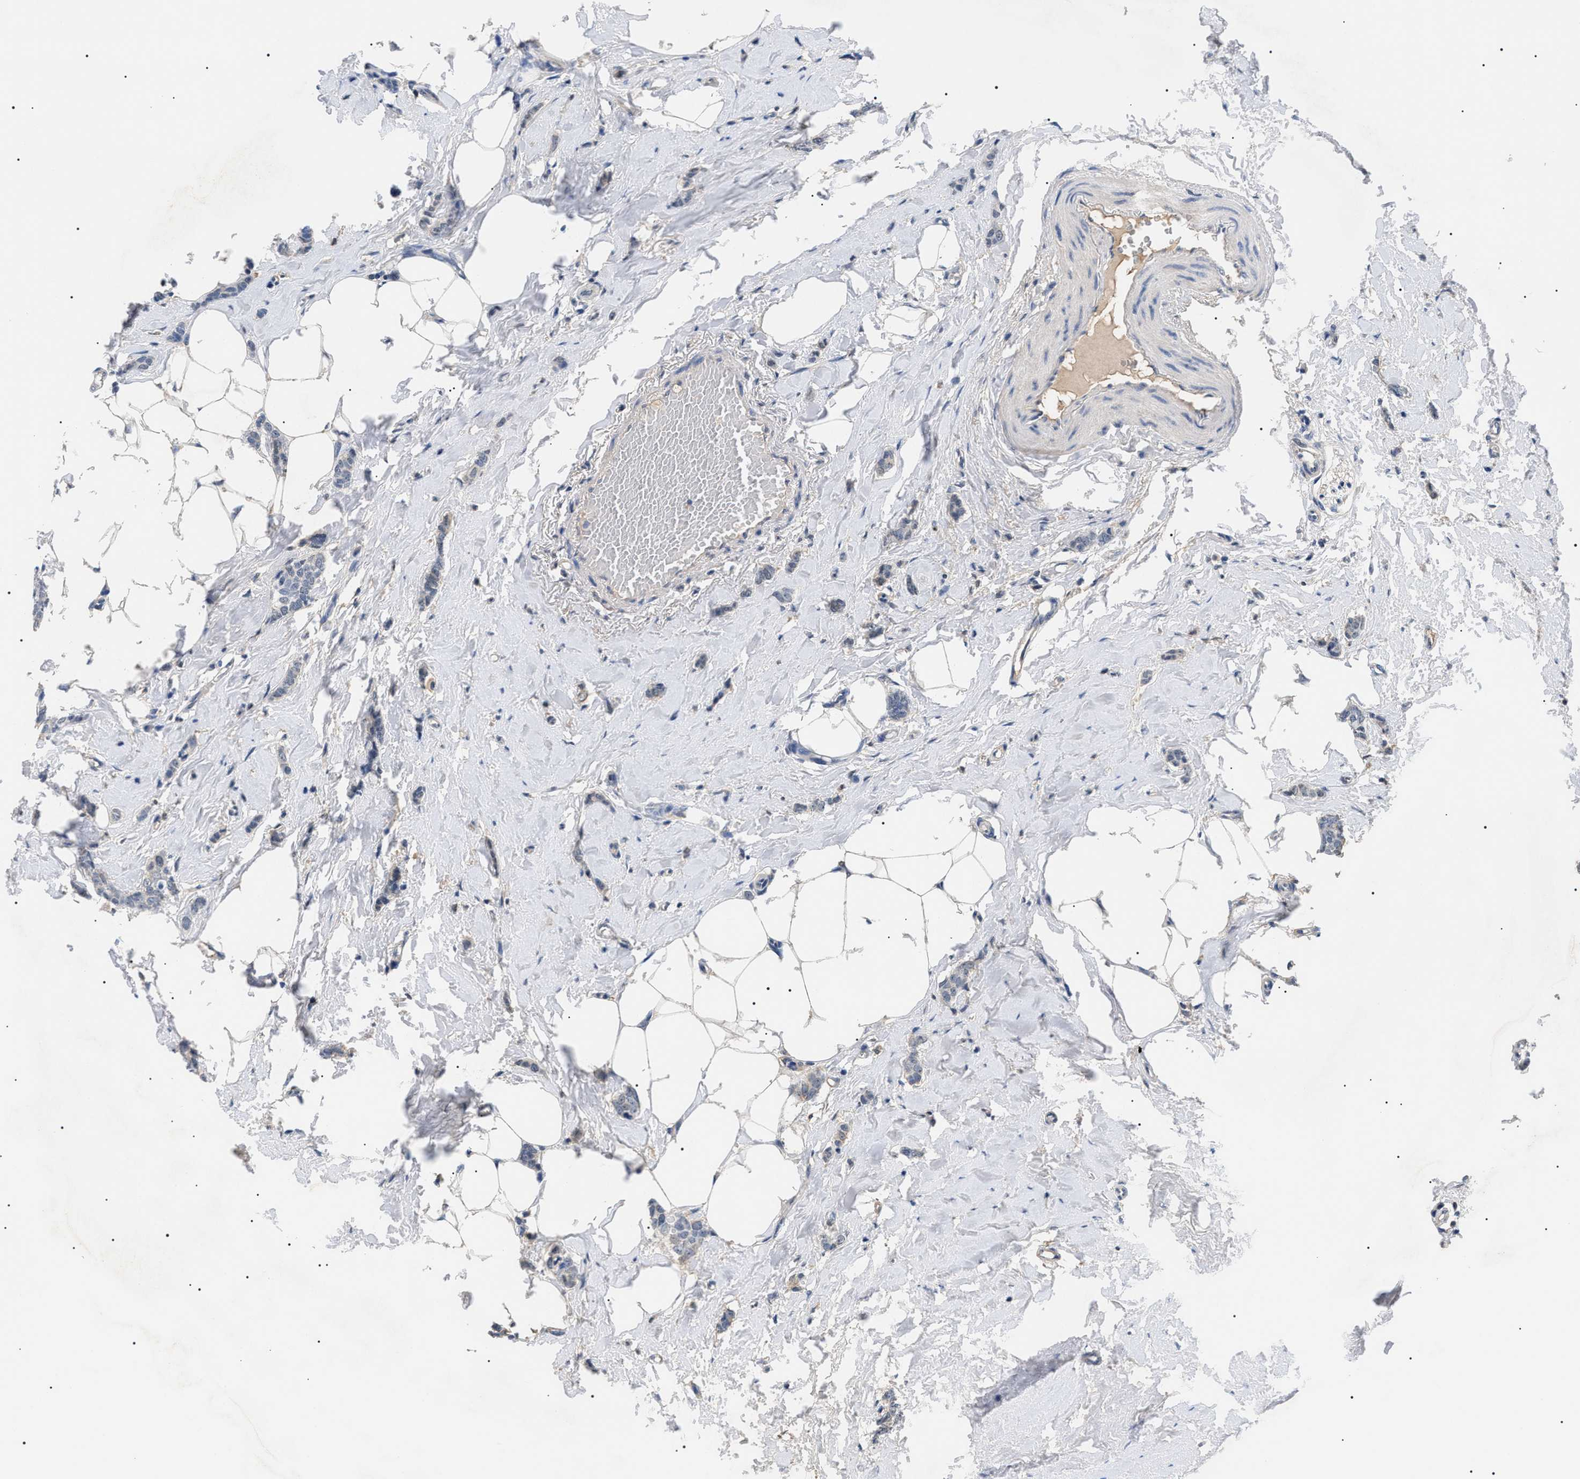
{"staining": {"intensity": "negative", "quantity": "none", "location": "none"}, "tissue": "breast cancer", "cell_type": "Tumor cells", "image_type": "cancer", "snomed": [{"axis": "morphology", "description": "Lobular carcinoma"}, {"axis": "topography", "description": "Skin"}, {"axis": "topography", "description": "Breast"}], "caption": "IHC histopathology image of neoplastic tissue: human breast lobular carcinoma stained with DAB demonstrates no significant protein positivity in tumor cells. (IHC, brightfield microscopy, high magnification).", "gene": "PRRT2", "patient": {"sex": "female", "age": 46}}